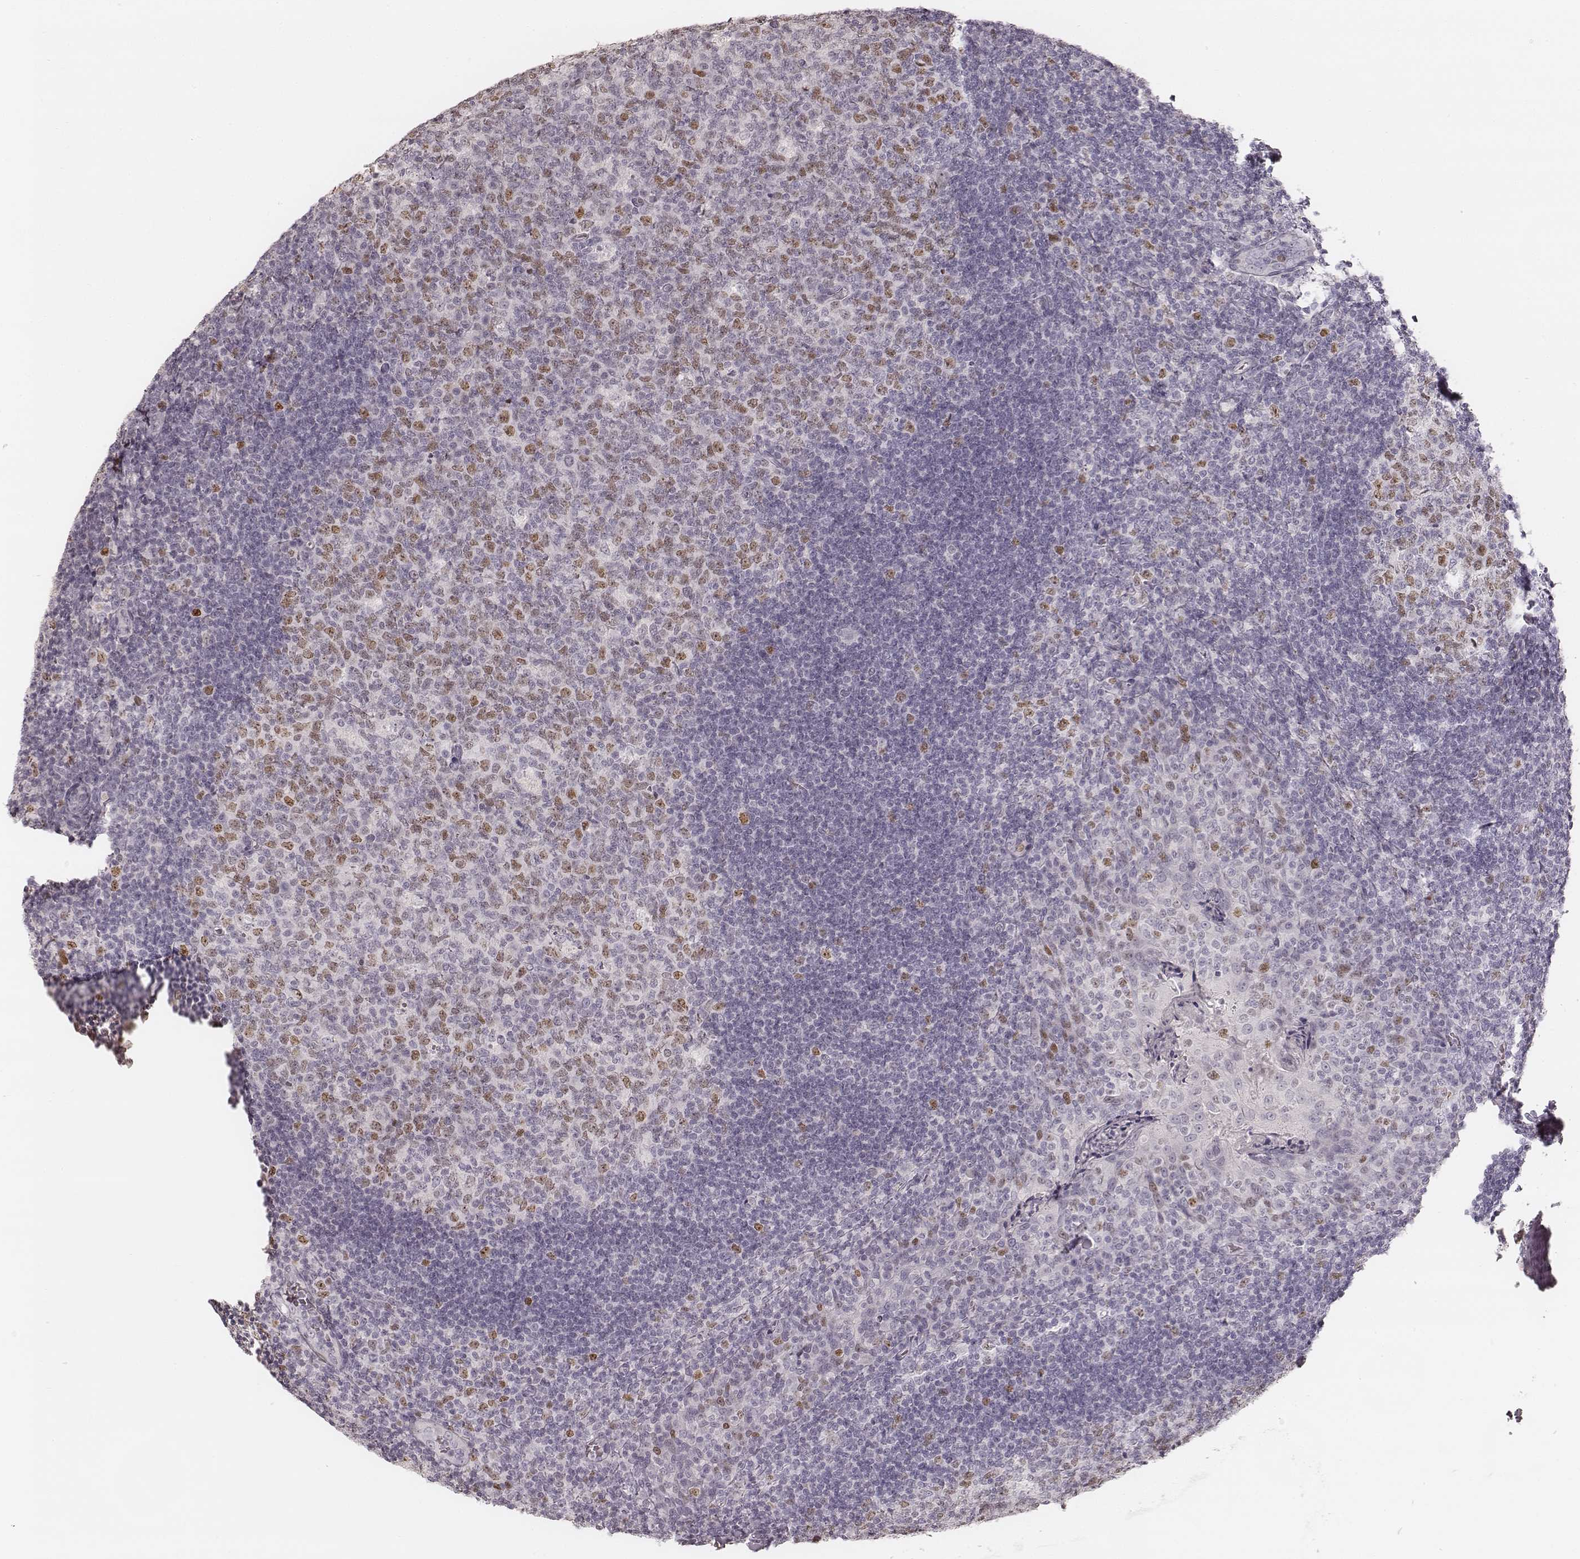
{"staining": {"intensity": "moderate", "quantity": "25%-75%", "location": "nuclear"}, "tissue": "tonsil", "cell_type": "Germinal center cells", "image_type": "normal", "snomed": [{"axis": "morphology", "description": "Normal tissue, NOS"}, {"axis": "topography", "description": "Tonsil"}], "caption": "The micrograph displays immunohistochemical staining of unremarkable tonsil. There is moderate nuclear positivity is appreciated in about 25%-75% of germinal center cells. Nuclei are stained in blue.", "gene": "TEX37", "patient": {"sex": "male", "age": 17}}